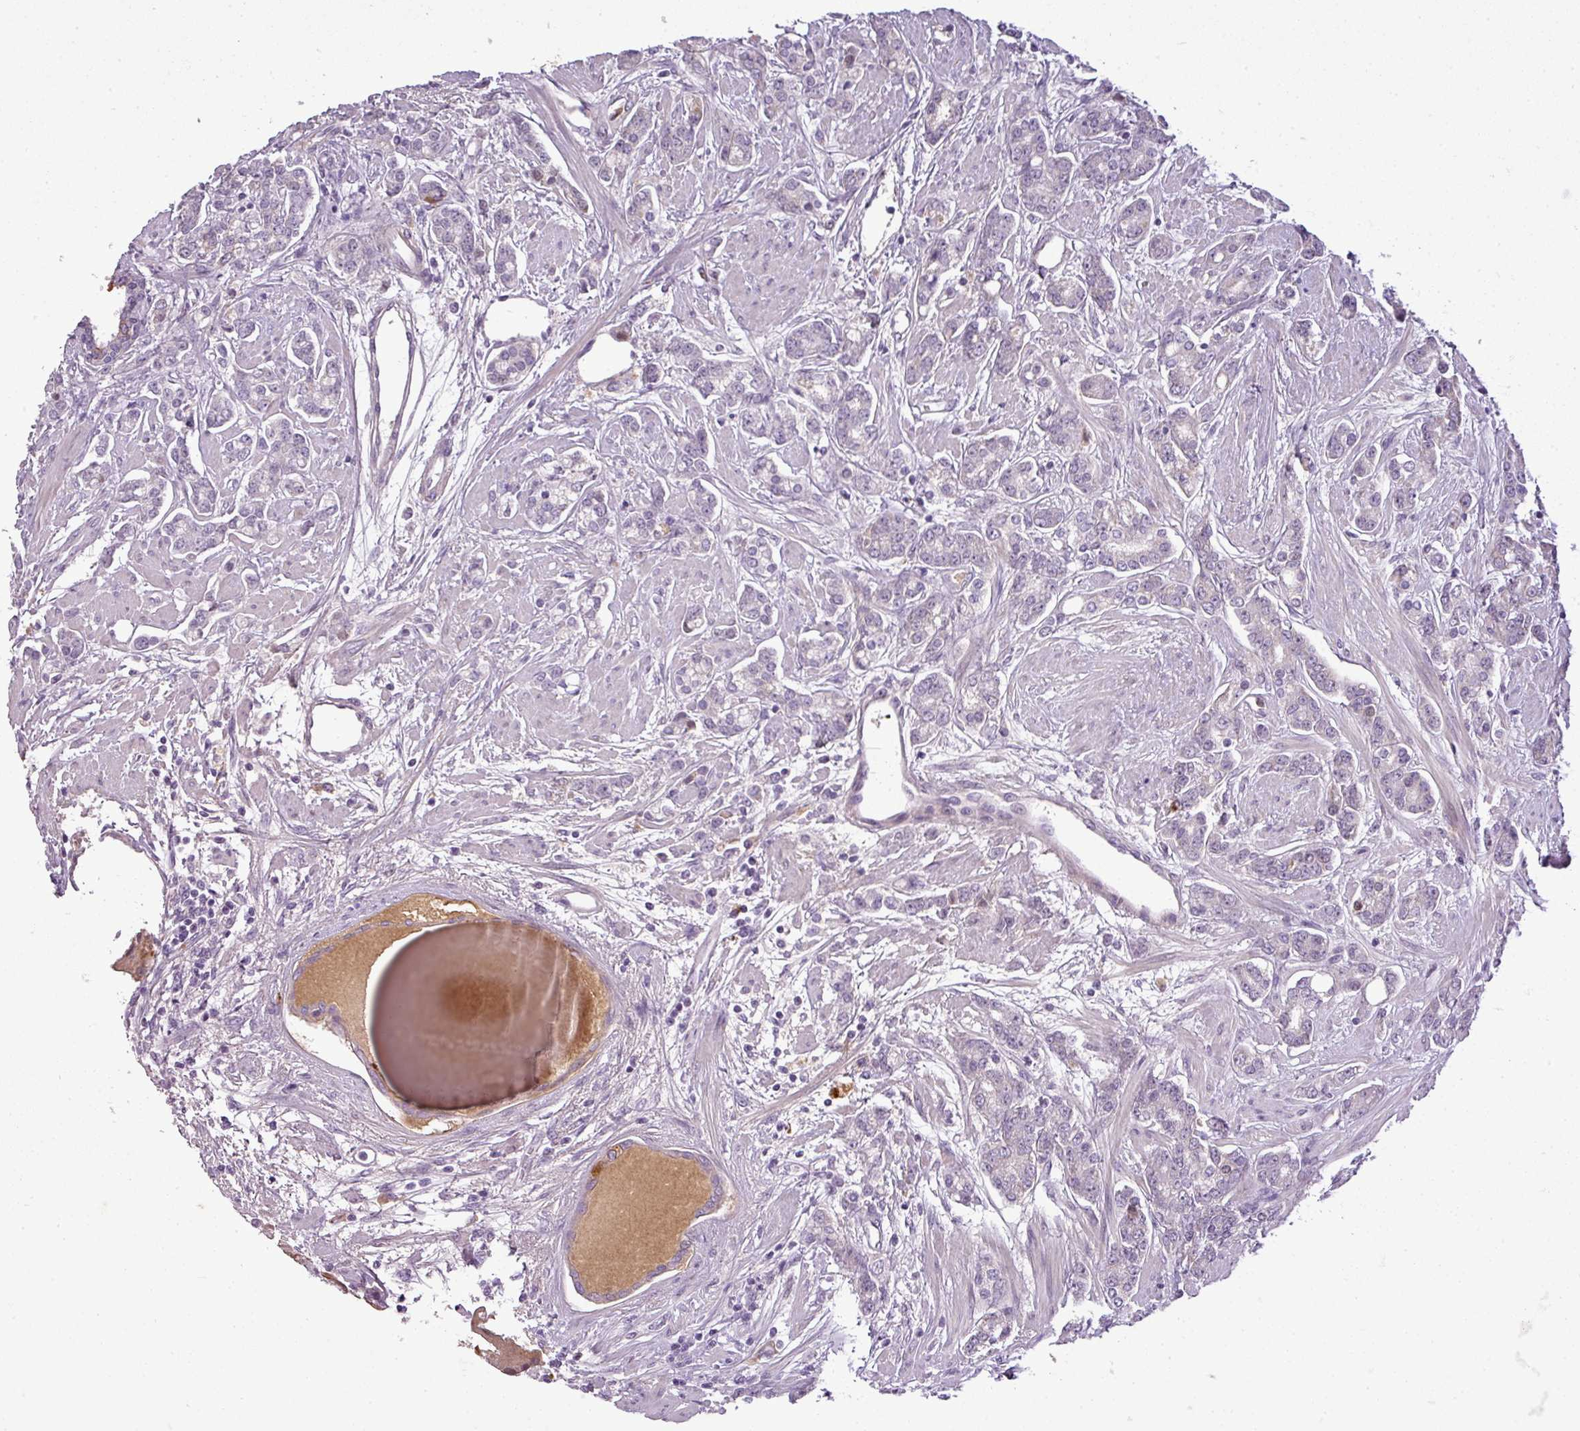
{"staining": {"intensity": "negative", "quantity": "none", "location": "none"}, "tissue": "prostate cancer", "cell_type": "Tumor cells", "image_type": "cancer", "snomed": [{"axis": "morphology", "description": "Adenocarcinoma, High grade"}, {"axis": "topography", "description": "Prostate"}], "caption": "A micrograph of prostate high-grade adenocarcinoma stained for a protein reveals no brown staining in tumor cells. Brightfield microscopy of IHC stained with DAB (3,3'-diaminobenzidine) (brown) and hematoxylin (blue), captured at high magnification.", "gene": "C4B", "patient": {"sex": "male", "age": 62}}